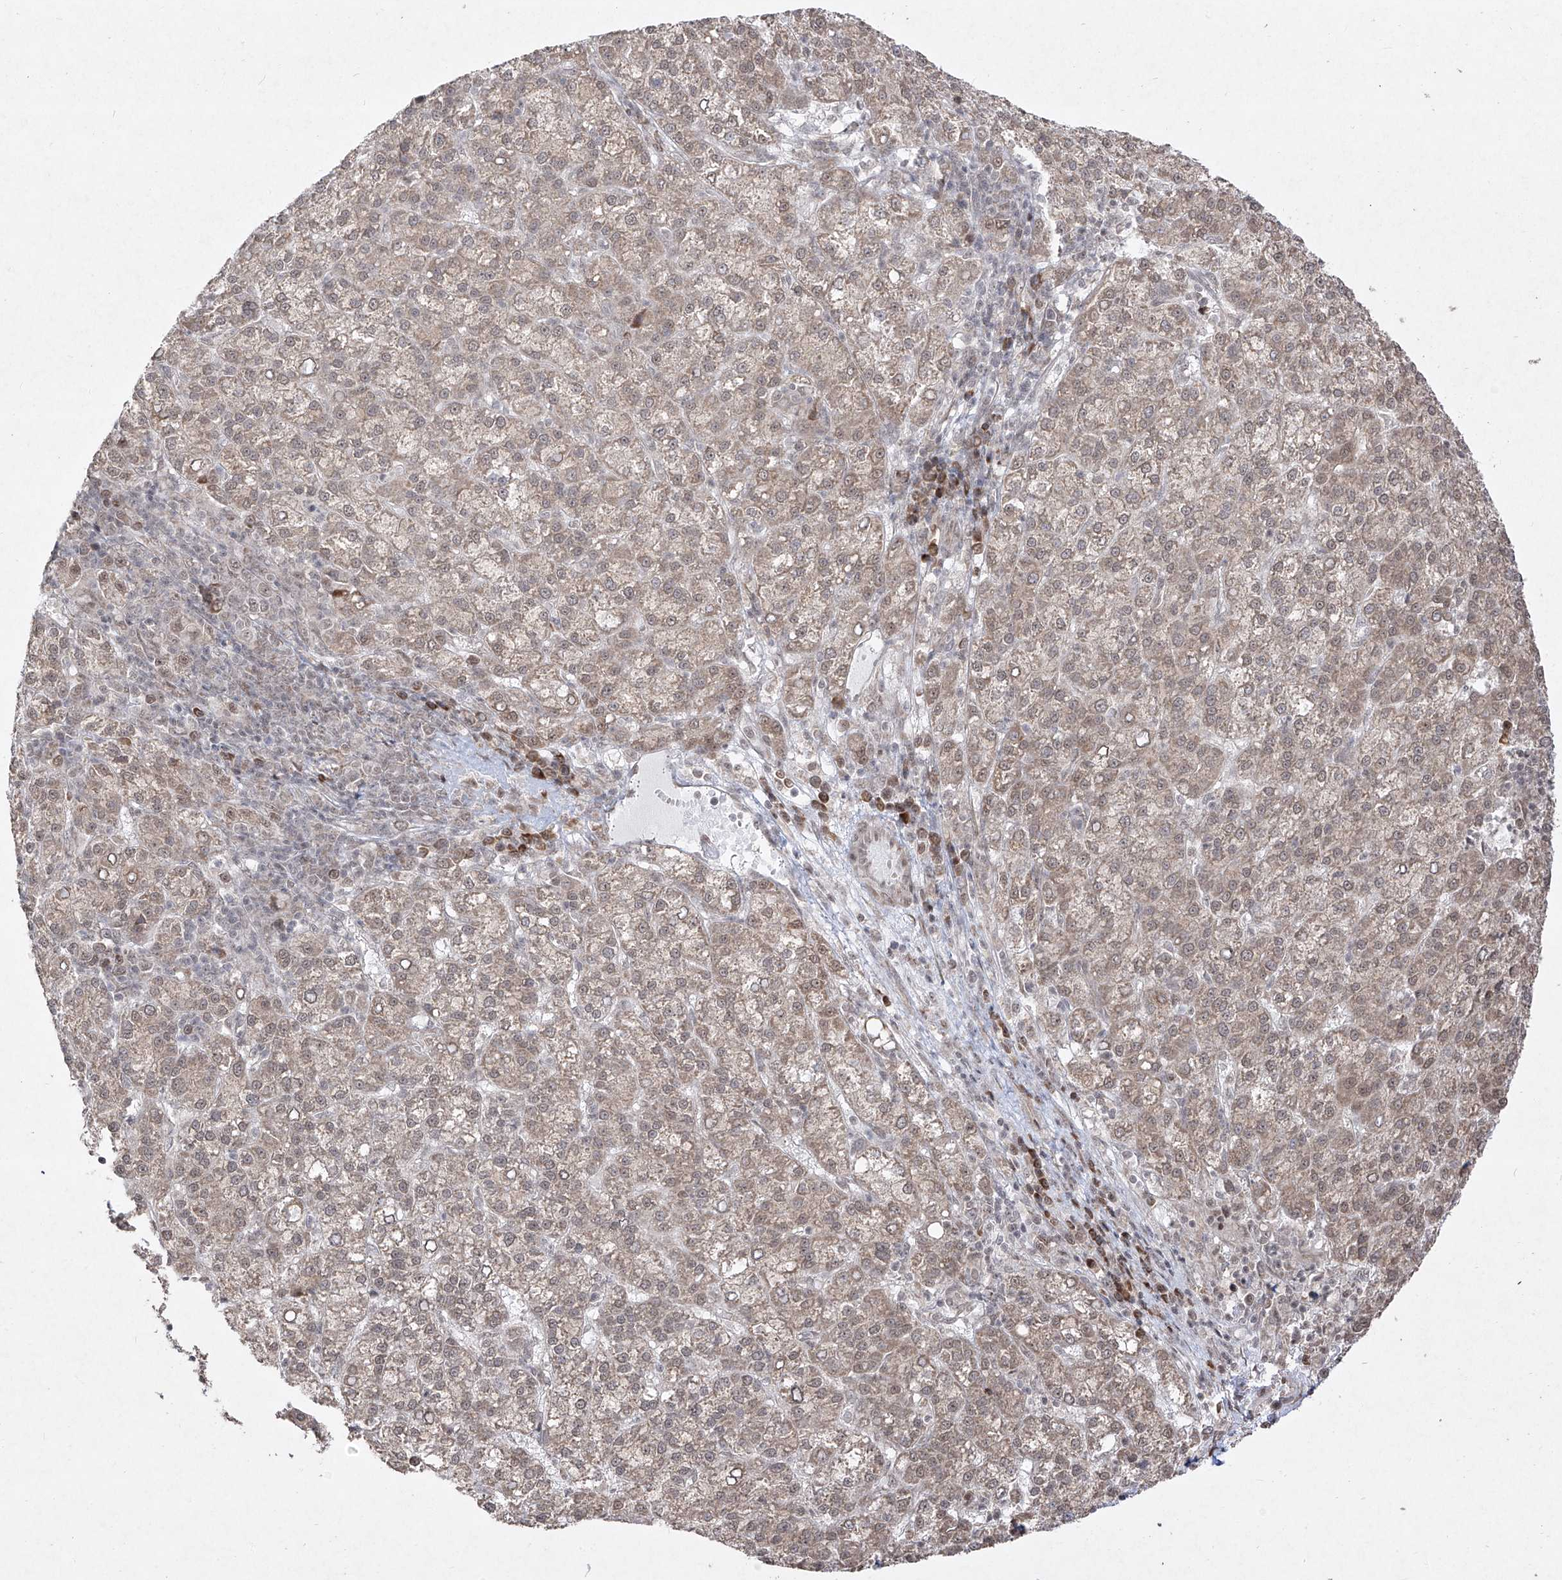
{"staining": {"intensity": "weak", "quantity": "25%-75%", "location": "cytoplasmic/membranous,nuclear"}, "tissue": "liver cancer", "cell_type": "Tumor cells", "image_type": "cancer", "snomed": [{"axis": "morphology", "description": "Carcinoma, Hepatocellular, NOS"}, {"axis": "topography", "description": "Liver"}], "caption": "An immunohistochemistry histopathology image of tumor tissue is shown. Protein staining in brown shows weak cytoplasmic/membranous and nuclear positivity in liver cancer (hepatocellular carcinoma) within tumor cells.", "gene": "SNRNP27", "patient": {"sex": "female", "age": 58}}